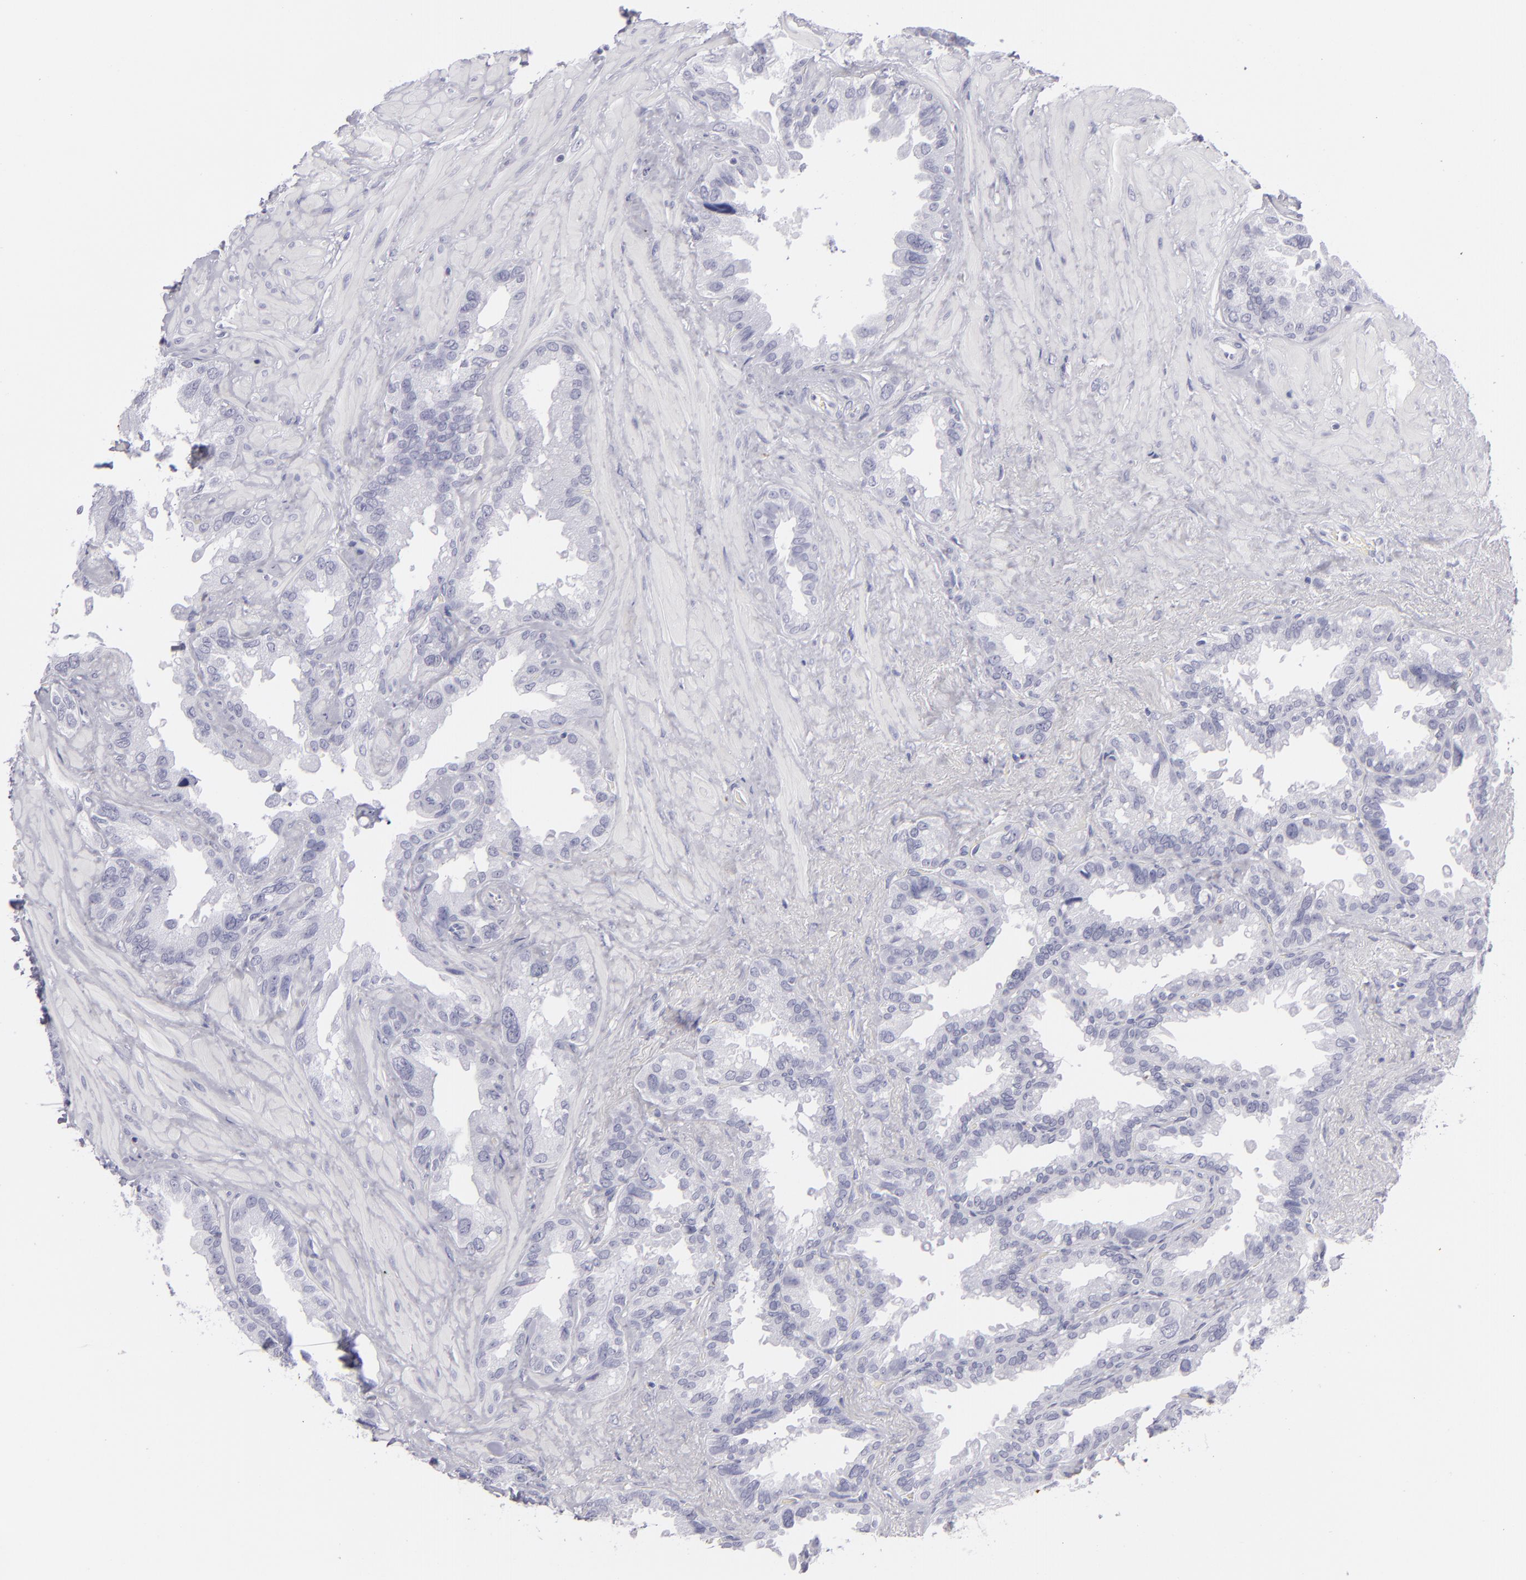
{"staining": {"intensity": "negative", "quantity": "none", "location": "none"}, "tissue": "seminal vesicle", "cell_type": "Glandular cells", "image_type": "normal", "snomed": [{"axis": "morphology", "description": "Normal tissue, NOS"}, {"axis": "topography", "description": "Prostate"}, {"axis": "topography", "description": "Seminal veicle"}], "caption": "A histopathology image of human seminal vesicle is negative for staining in glandular cells.", "gene": "VIL1", "patient": {"sex": "male", "age": 63}}